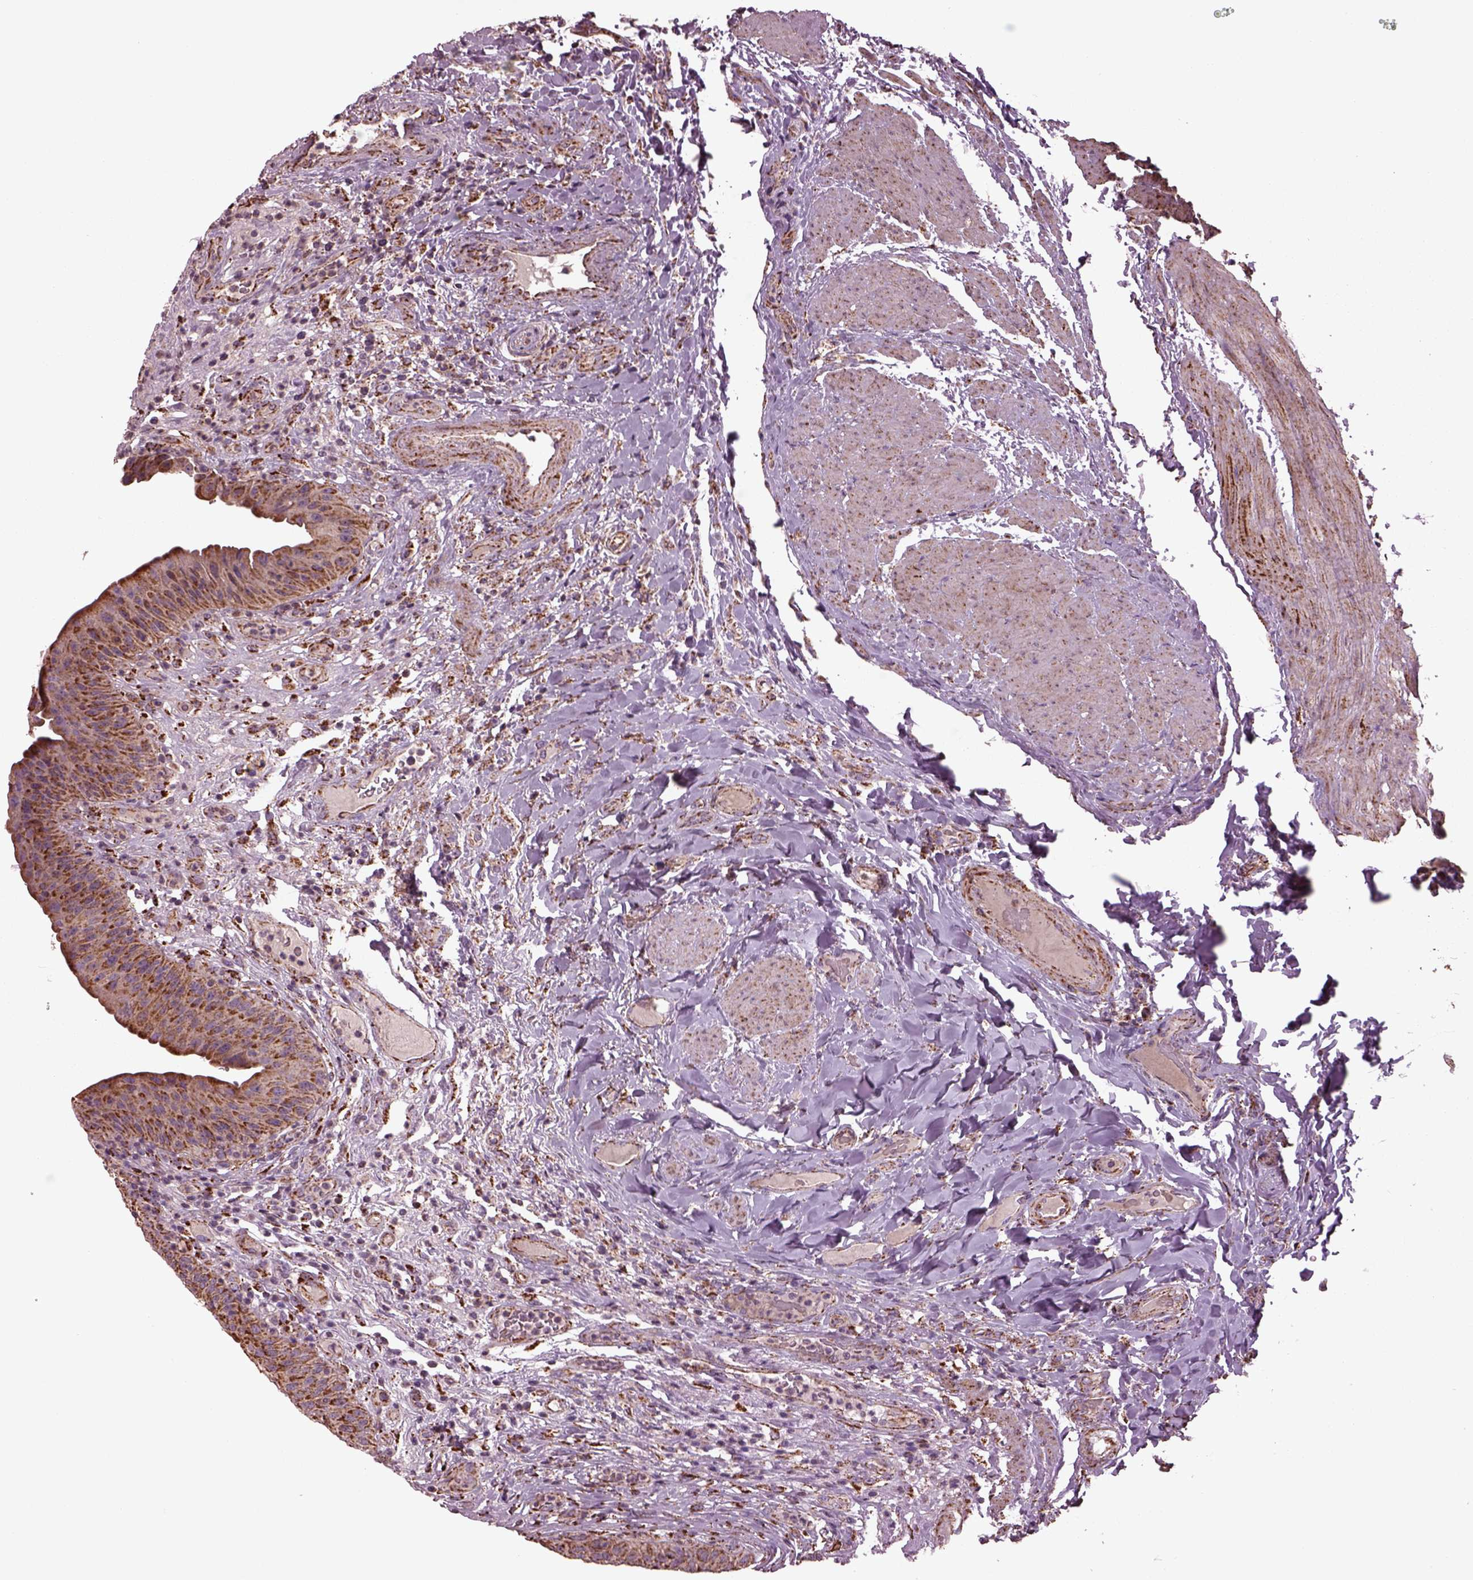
{"staining": {"intensity": "moderate", "quantity": ">75%", "location": "cytoplasmic/membranous"}, "tissue": "urinary bladder", "cell_type": "Urothelial cells", "image_type": "normal", "snomed": [{"axis": "morphology", "description": "Normal tissue, NOS"}, {"axis": "topography", "description": "Urinary bladder"}], "caption": "Protein staining of normal urinary bladder exhibits moderate cytoplasmic/membranous positivity in about >75% of urothelial cells.", "gene": "TMEM254", "patient": {"sex": "male", "age": 66}}